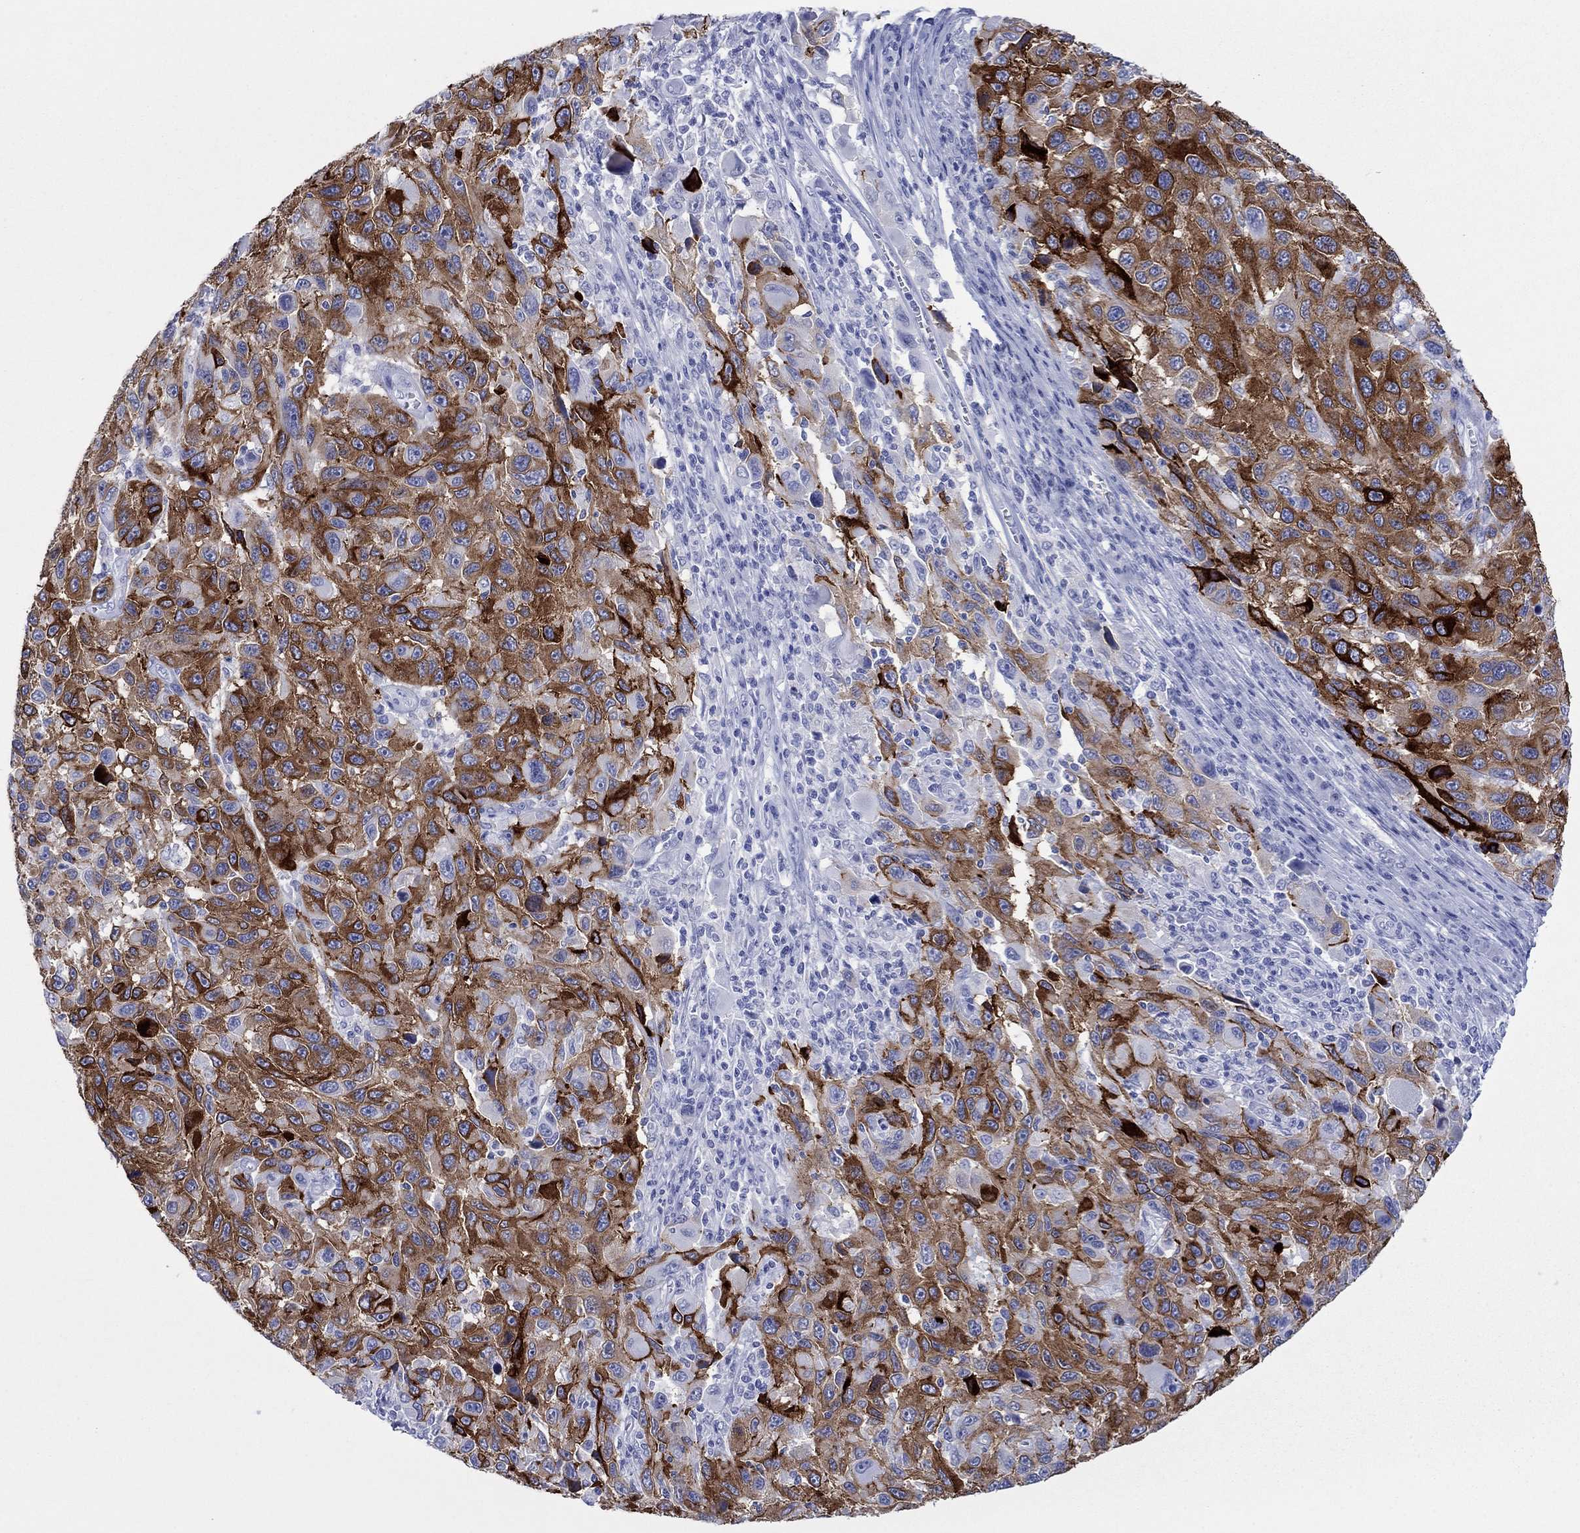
{"staining": {"intensity": "strong", "quantity": "25%-75%", "location": "cytoplasmic/membranous"}, "tissue": "melanoma", "cell_type": "Tumor cells", "image_type": "cancer", "snomed": [{"axis": "morphology", "description": "Malignant melanoma, NOS"}, {"axis": "topography", "description": "Skin"}], "caption": "A high-resolution micrograph shows IHC staining of melanoma, which exhibits strong cytoplasmic/membranous positivity in approximately 25%-75% of tumor cells.", "gene": "MLANA", "patient": {"sex": "male", "age": 53}}